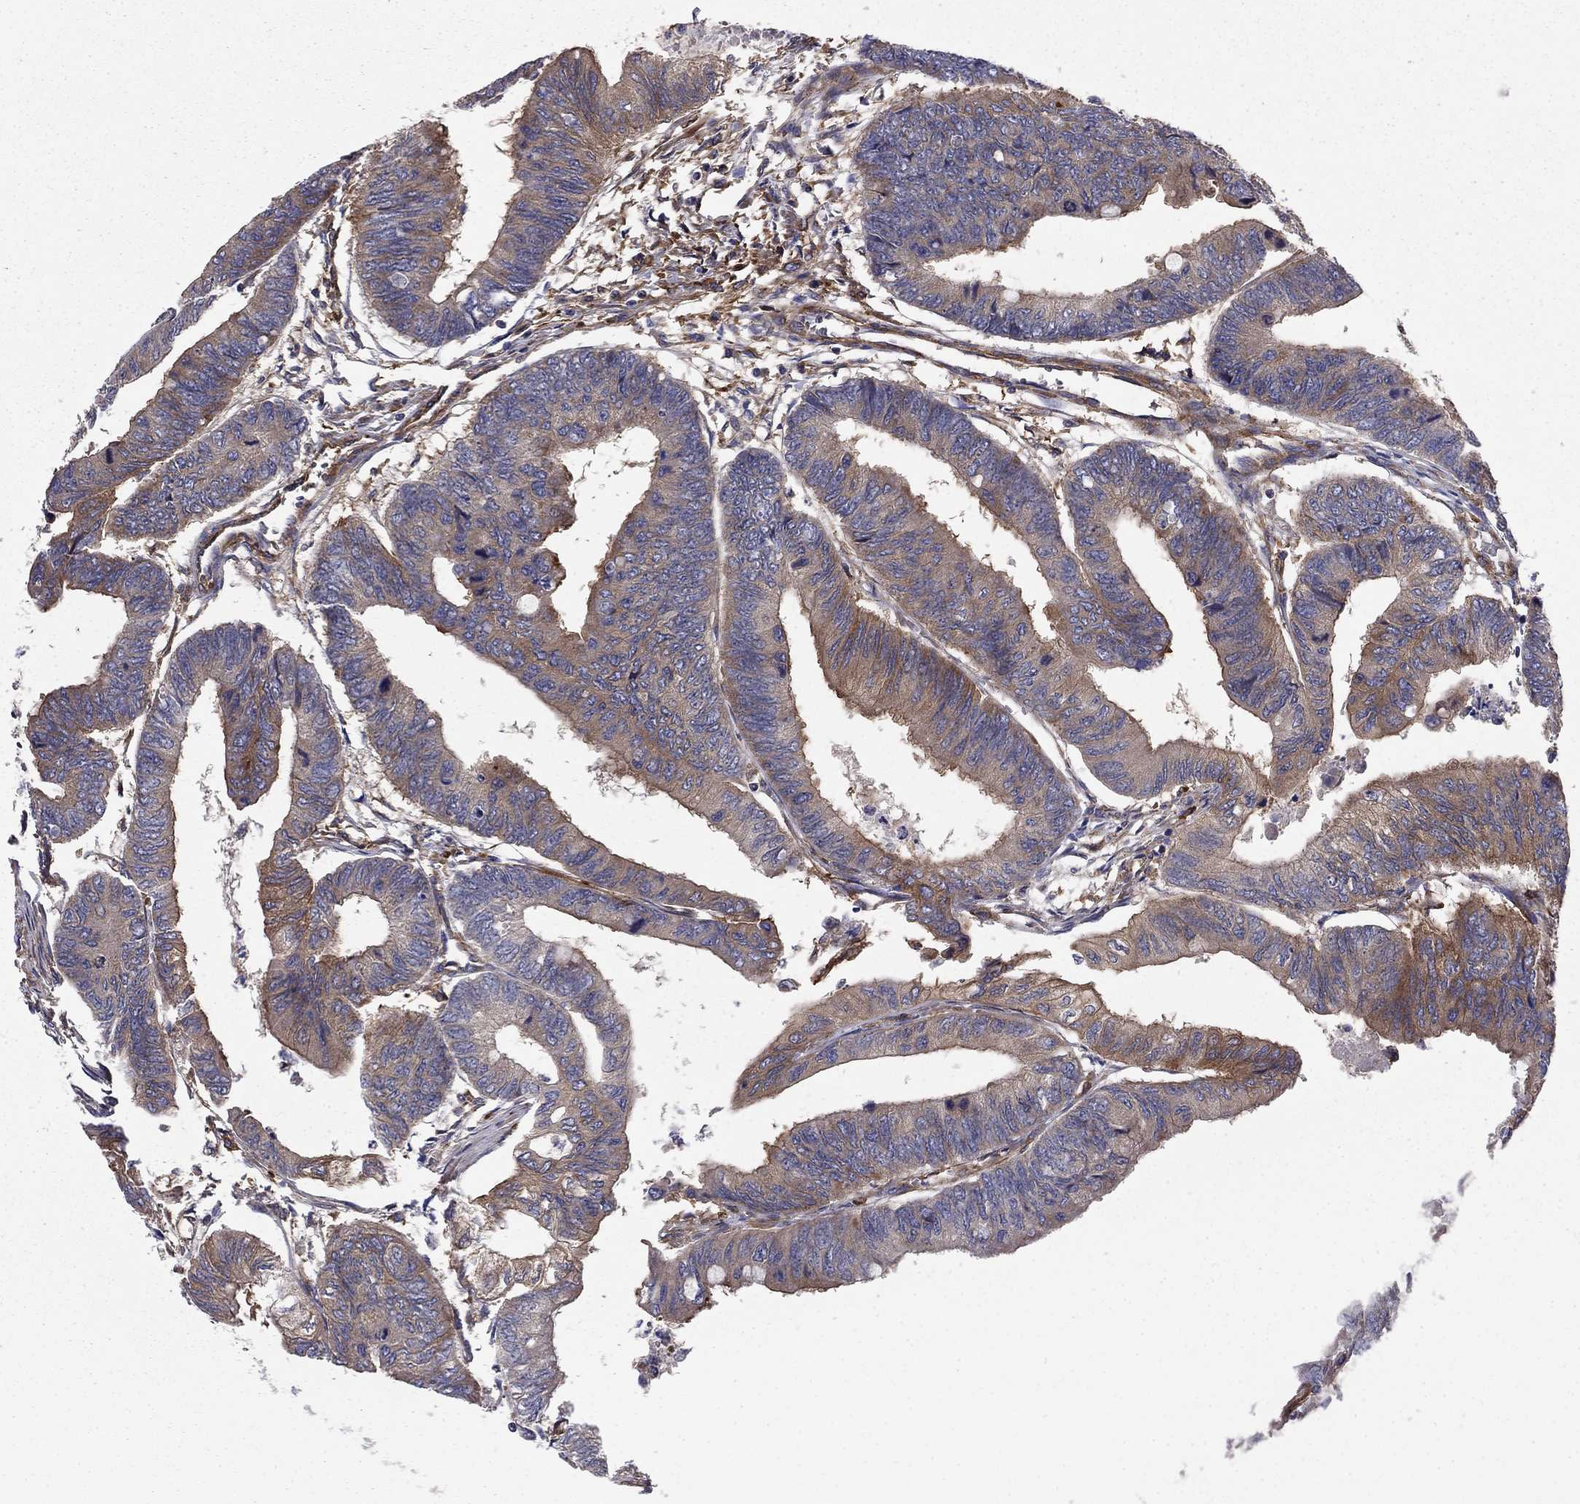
{"staining": {"intensity": "moderate", "quantity": "<25%", "location": "cytoplasmic/membranous"}, "tissue": "colorectal cancer", "cell_type": "Tumor cells", "image_type": "cancer", "snomed": [{"axis": "morphology", "description": "Normal tissue, NOS"}, {"axis": "morphology", "description": "Adenocarcinoma, NOS"}, {"axis": "topography", "description": "Rectum"}, {"axis": "topography", "description": "Peripheral nerve tissue"}], "caption": "Protein expression by IHC exhibits moderate cytoplasmic/membranous positivity in approximately <25% of tumor cells in colorectal cancer.", "gene": "EHBP1L1", "patient": {"sex": "male", "age": 92}}